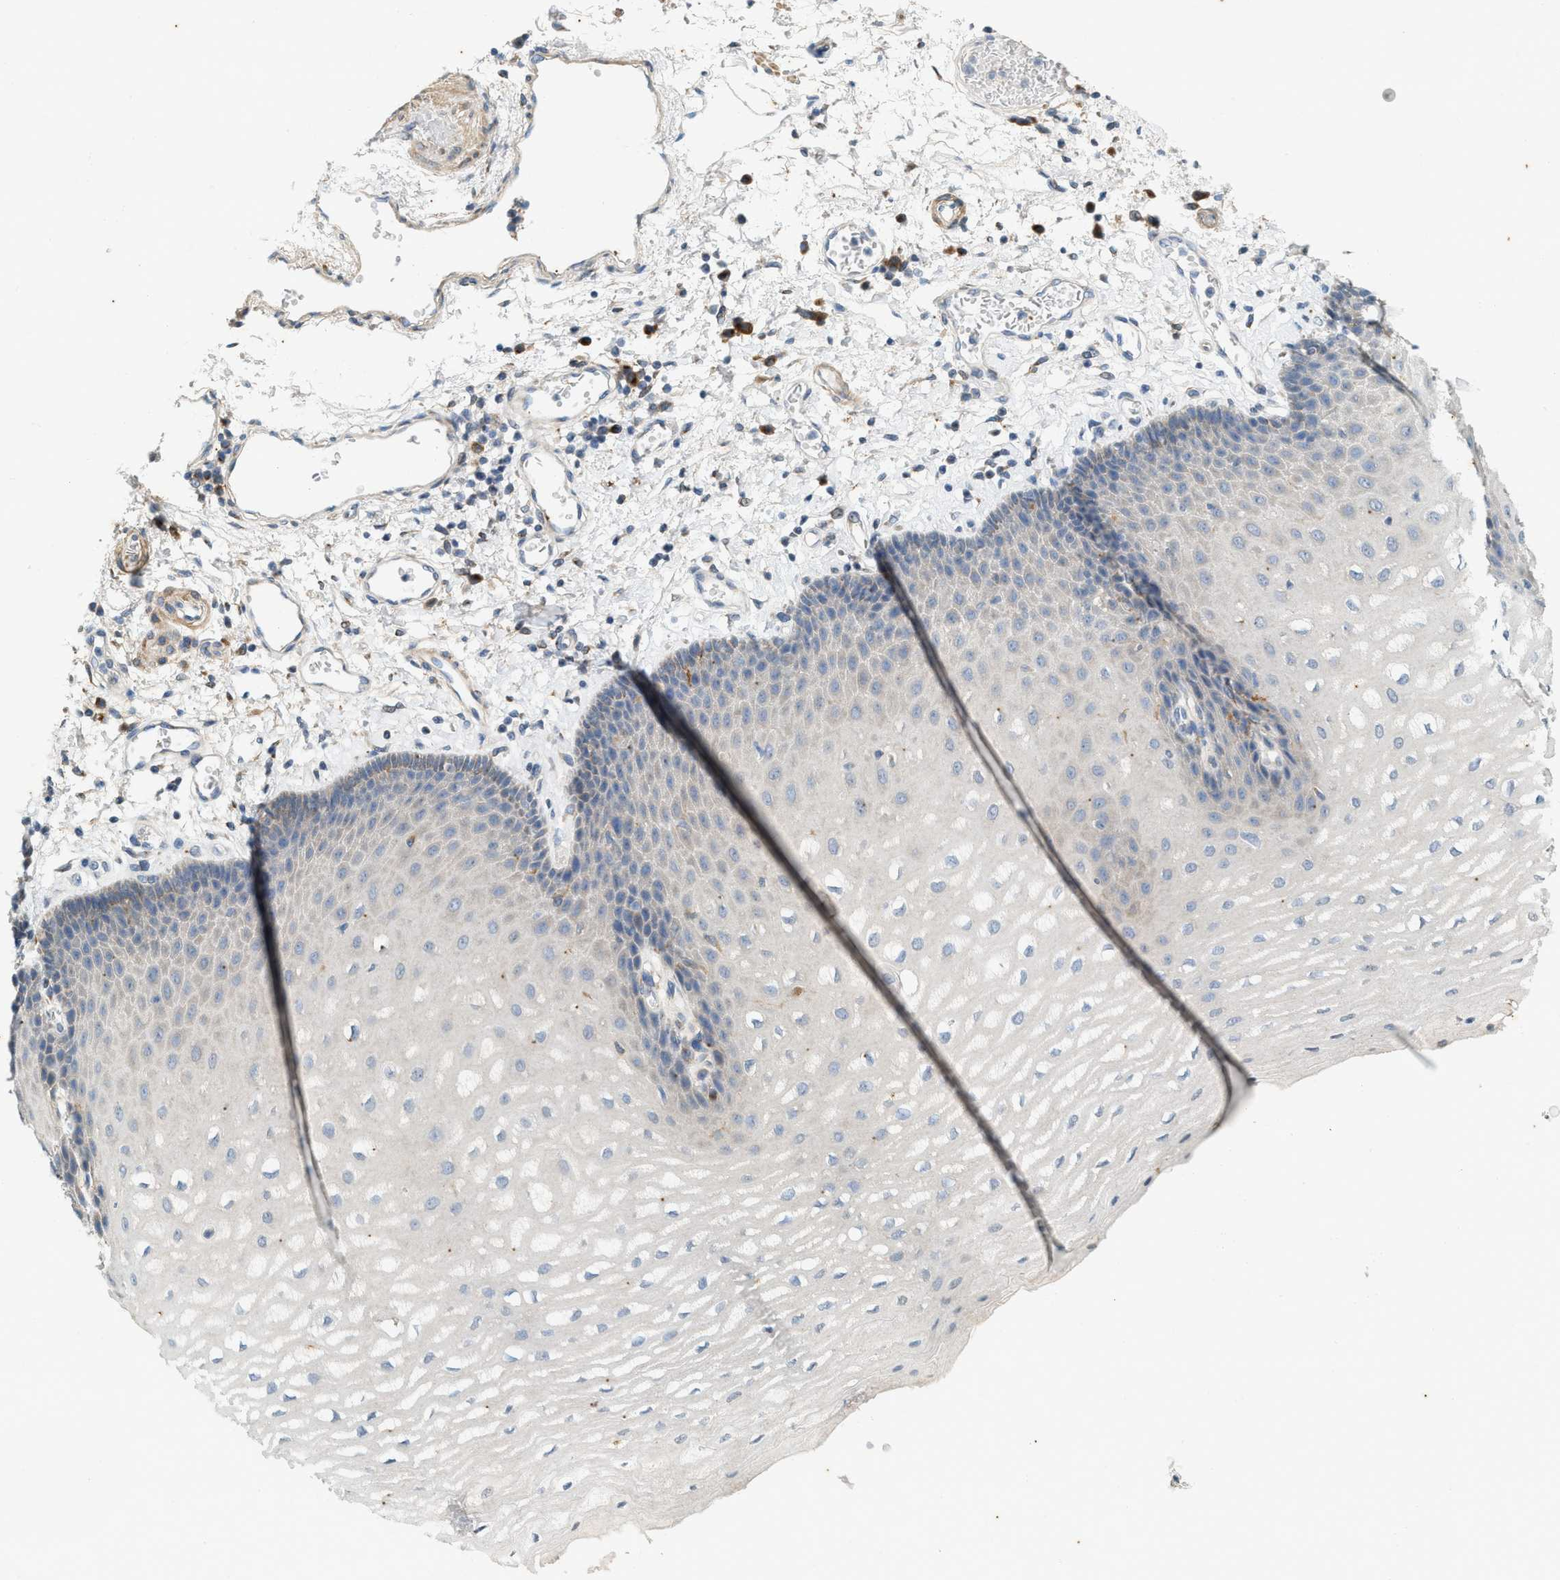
{"staining": {"intensity": "negative", "quantity": "none", "location": "none"}, "tissue": "esophagus", "cell_type": "Squamous epithelial cells", "image_type": "normal", "snomed": [{"axis": "morphology", "description": "Normal tissue, NOS"}, {"axis": "topography", "description": "Esophagus"}], "caption": "The image exhibits no staining of squamous epithelial cells in unremarkable esophagus. The staining was performed using DAB (3,3'-diaminobenzidine) to visualize the protein expression in brown, while the nuclei were stained in blue with hematoxylin (Magnification: 20x).", "gene": "CHPF2", "patient": {"sex": "male", "age": 54}}